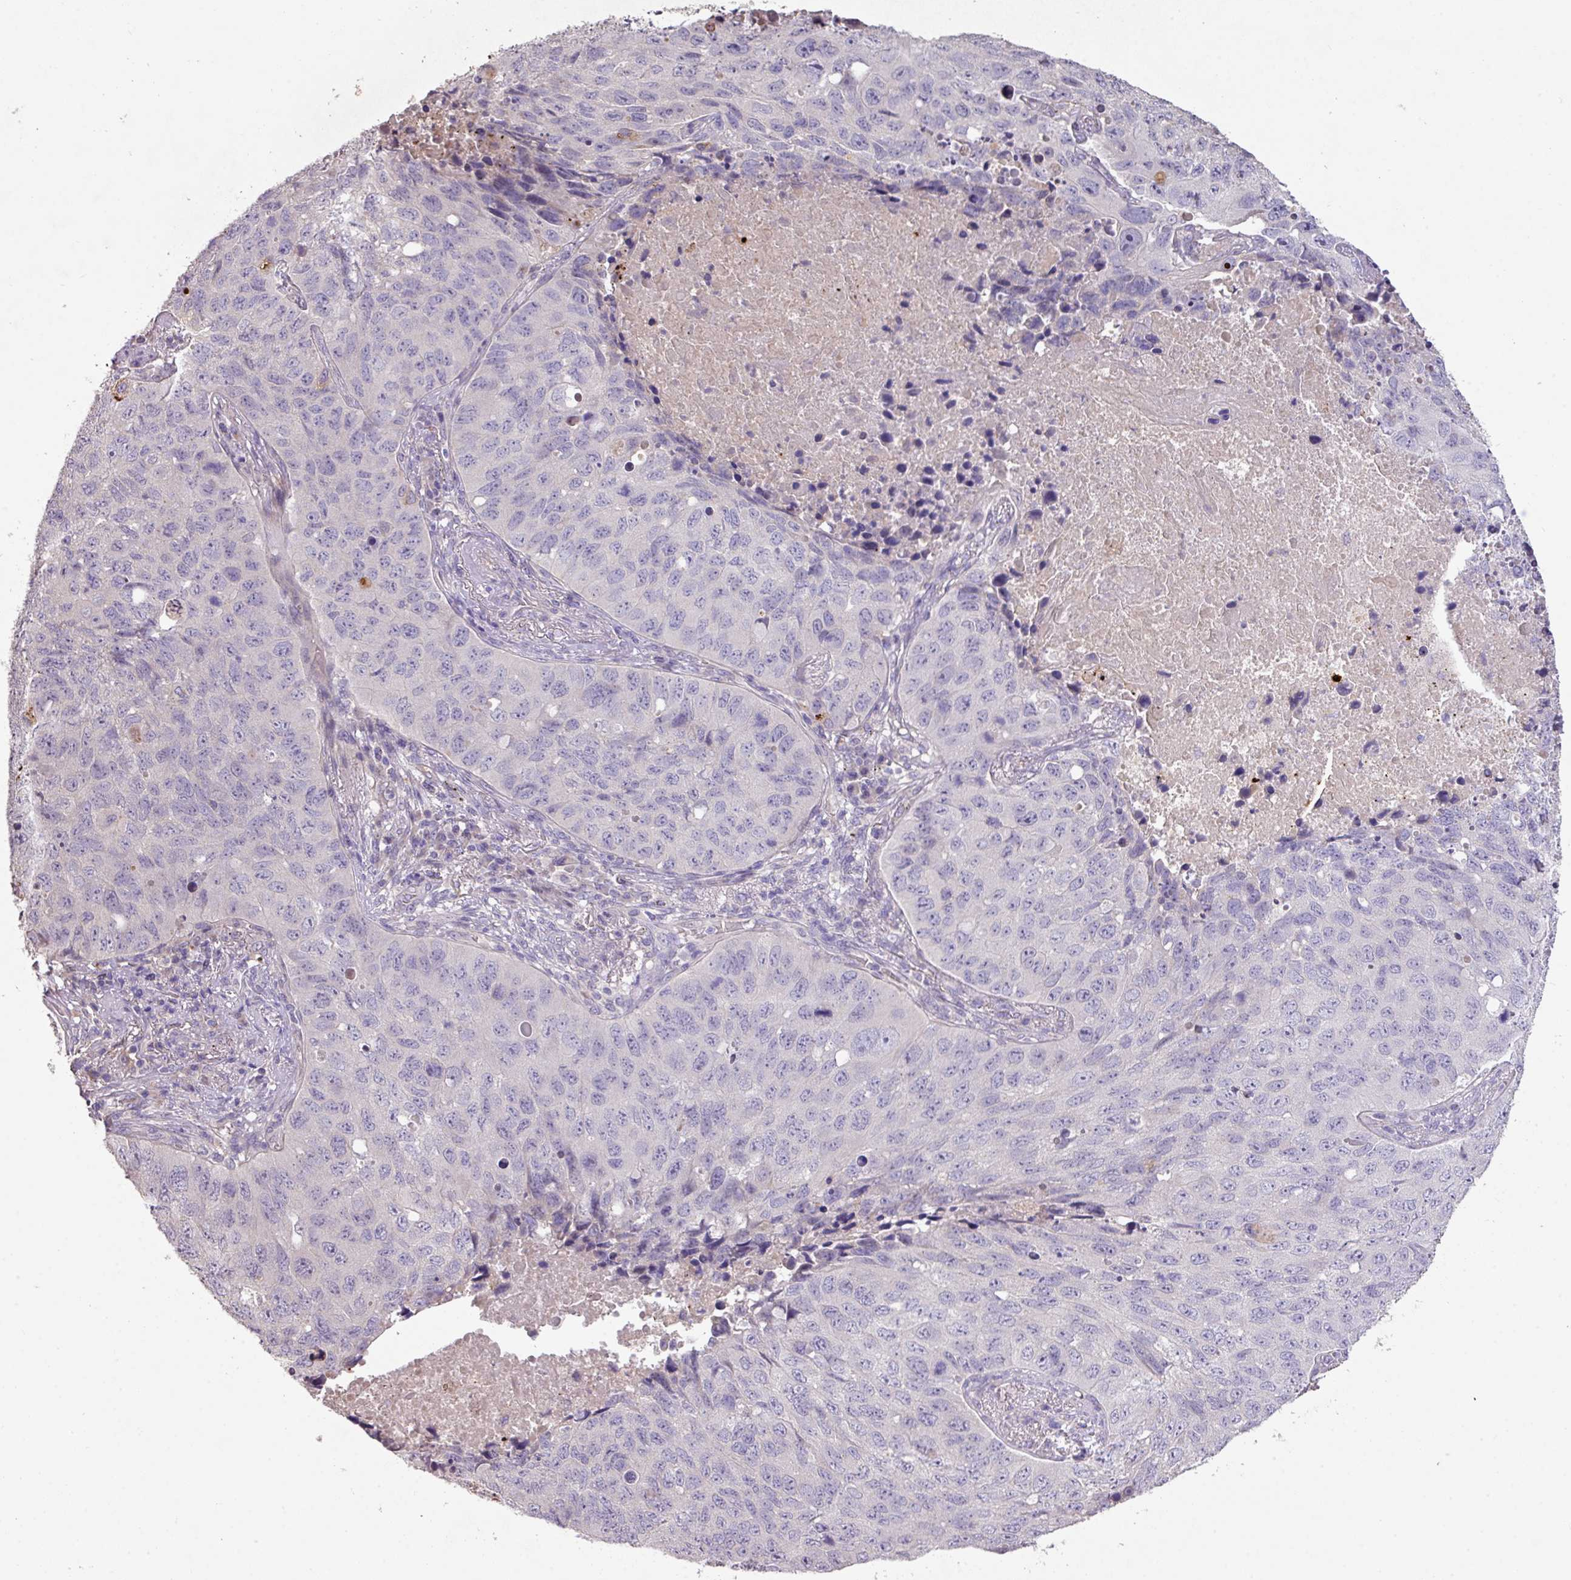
{"staining": {"intensity": "negative", "quantity": "none", "location": "none"}, "tissue": "lung cancer", "cell_type": "Tumor cells", "image_type": "cancer", "snomed": [{"axis": "morphology", "description": "Squamous cell carcinoma, NOS"}, {"axis": "topography", "description": "Lung"}], "caption": "A photomicrograph of lung squamous cell carcinoma stained for a protein exhibits no brown staining in tumor cells.", "gene": "PRADC1", "patient": {"sex": "male", "age": 60}}